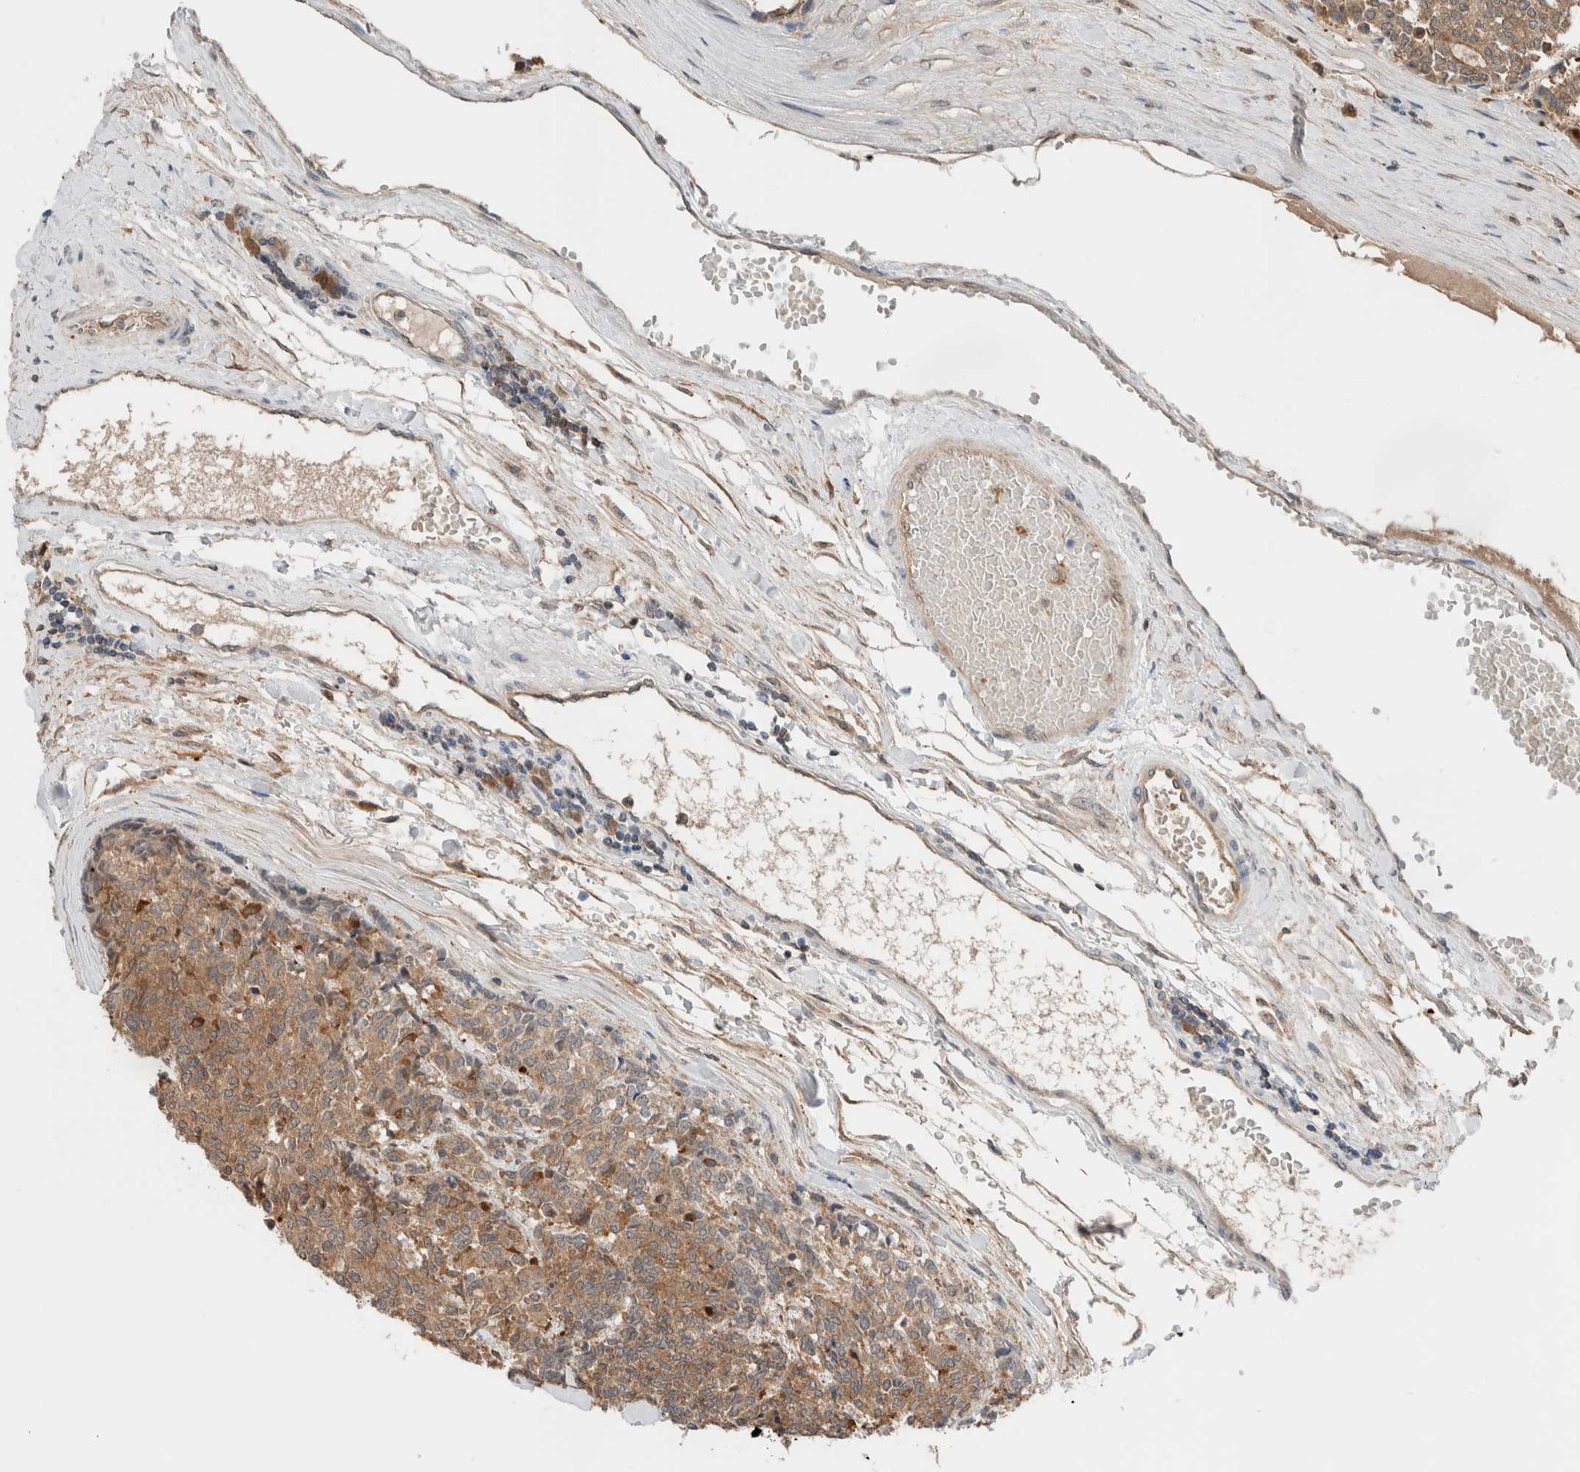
{"staining": {"intensity": "moderate", "quantity": ">75%", "location": "cytoplasmic/membranous"}, "tissue": "carcinoid", "cell_type": "Tumor cells", "image_type": "cancer", "snomed": [{"axis": "morphology", "description": "Carcinoid, malignant, NOS"}, {"axis": "topography", "description": "Pancreas"}], "caption": "Moderate cytoplasmic/membranous protein positivity is present in approximately >75% of tumor cells in carcinoid (malignant).", "gene": "XPNPEP1", "patient": {"sex": "female", "age": 54}}